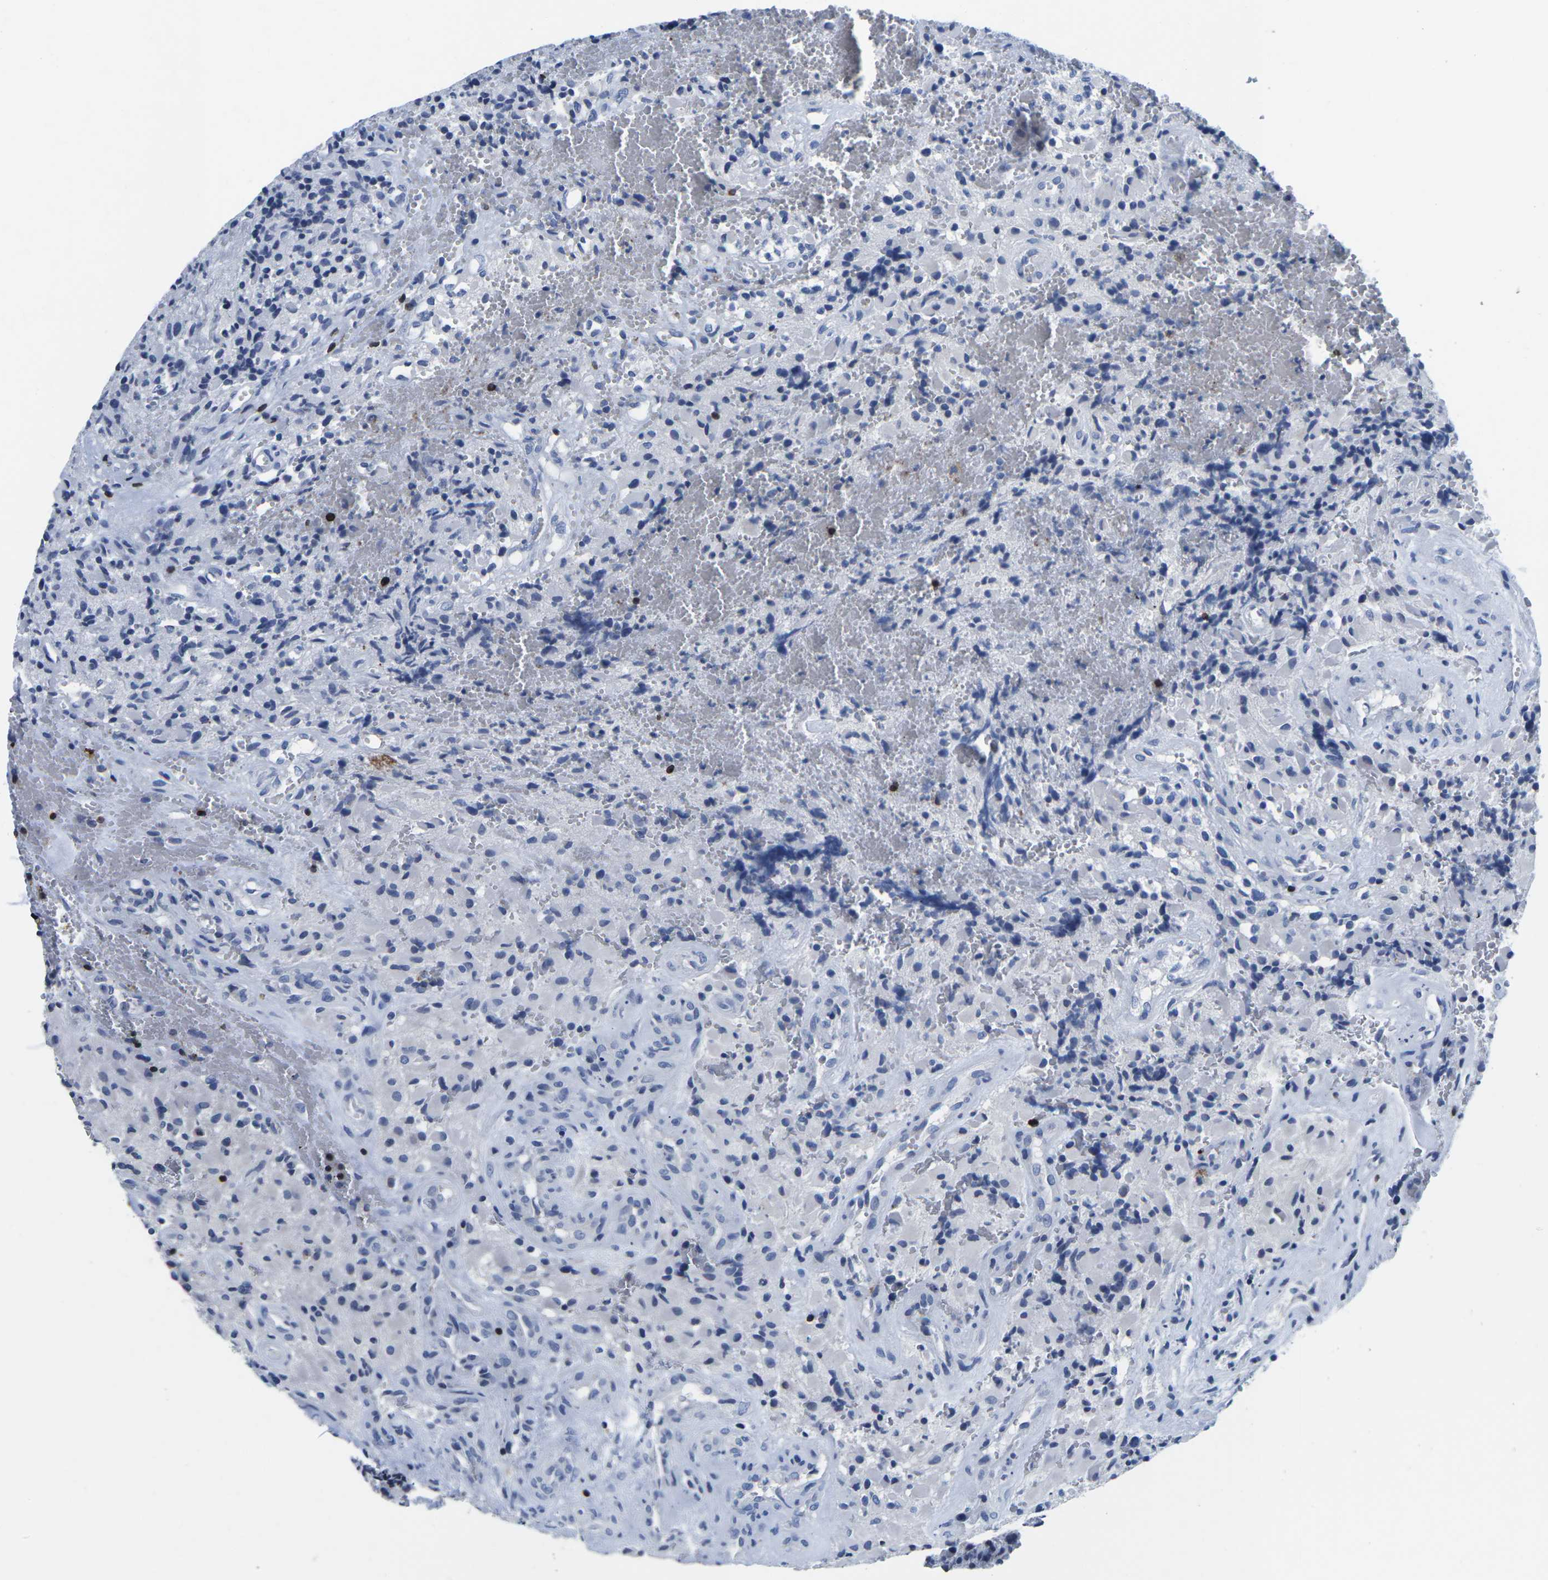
{"staining": {"intensity": "negative", "quantity": "none", "location": "none"}, "tissue": "glioma", "cell_type": "Tumor cells", "image_type": "cancer", "snomed": [{"axis": "morphology", "description": "Glioma, malignant, High grade"}, {"axis": "topography", "description": "Brain"}], "caption": "This photomicrograph is of malignant glioma (high-grade) stained with immunohistochemistry to label a protein in brown with the nuclei are counter-stained blue. There is no positivity in tumor cells.", "gene": "CTSW", "patient": {"sex": "male", "age": 71}}